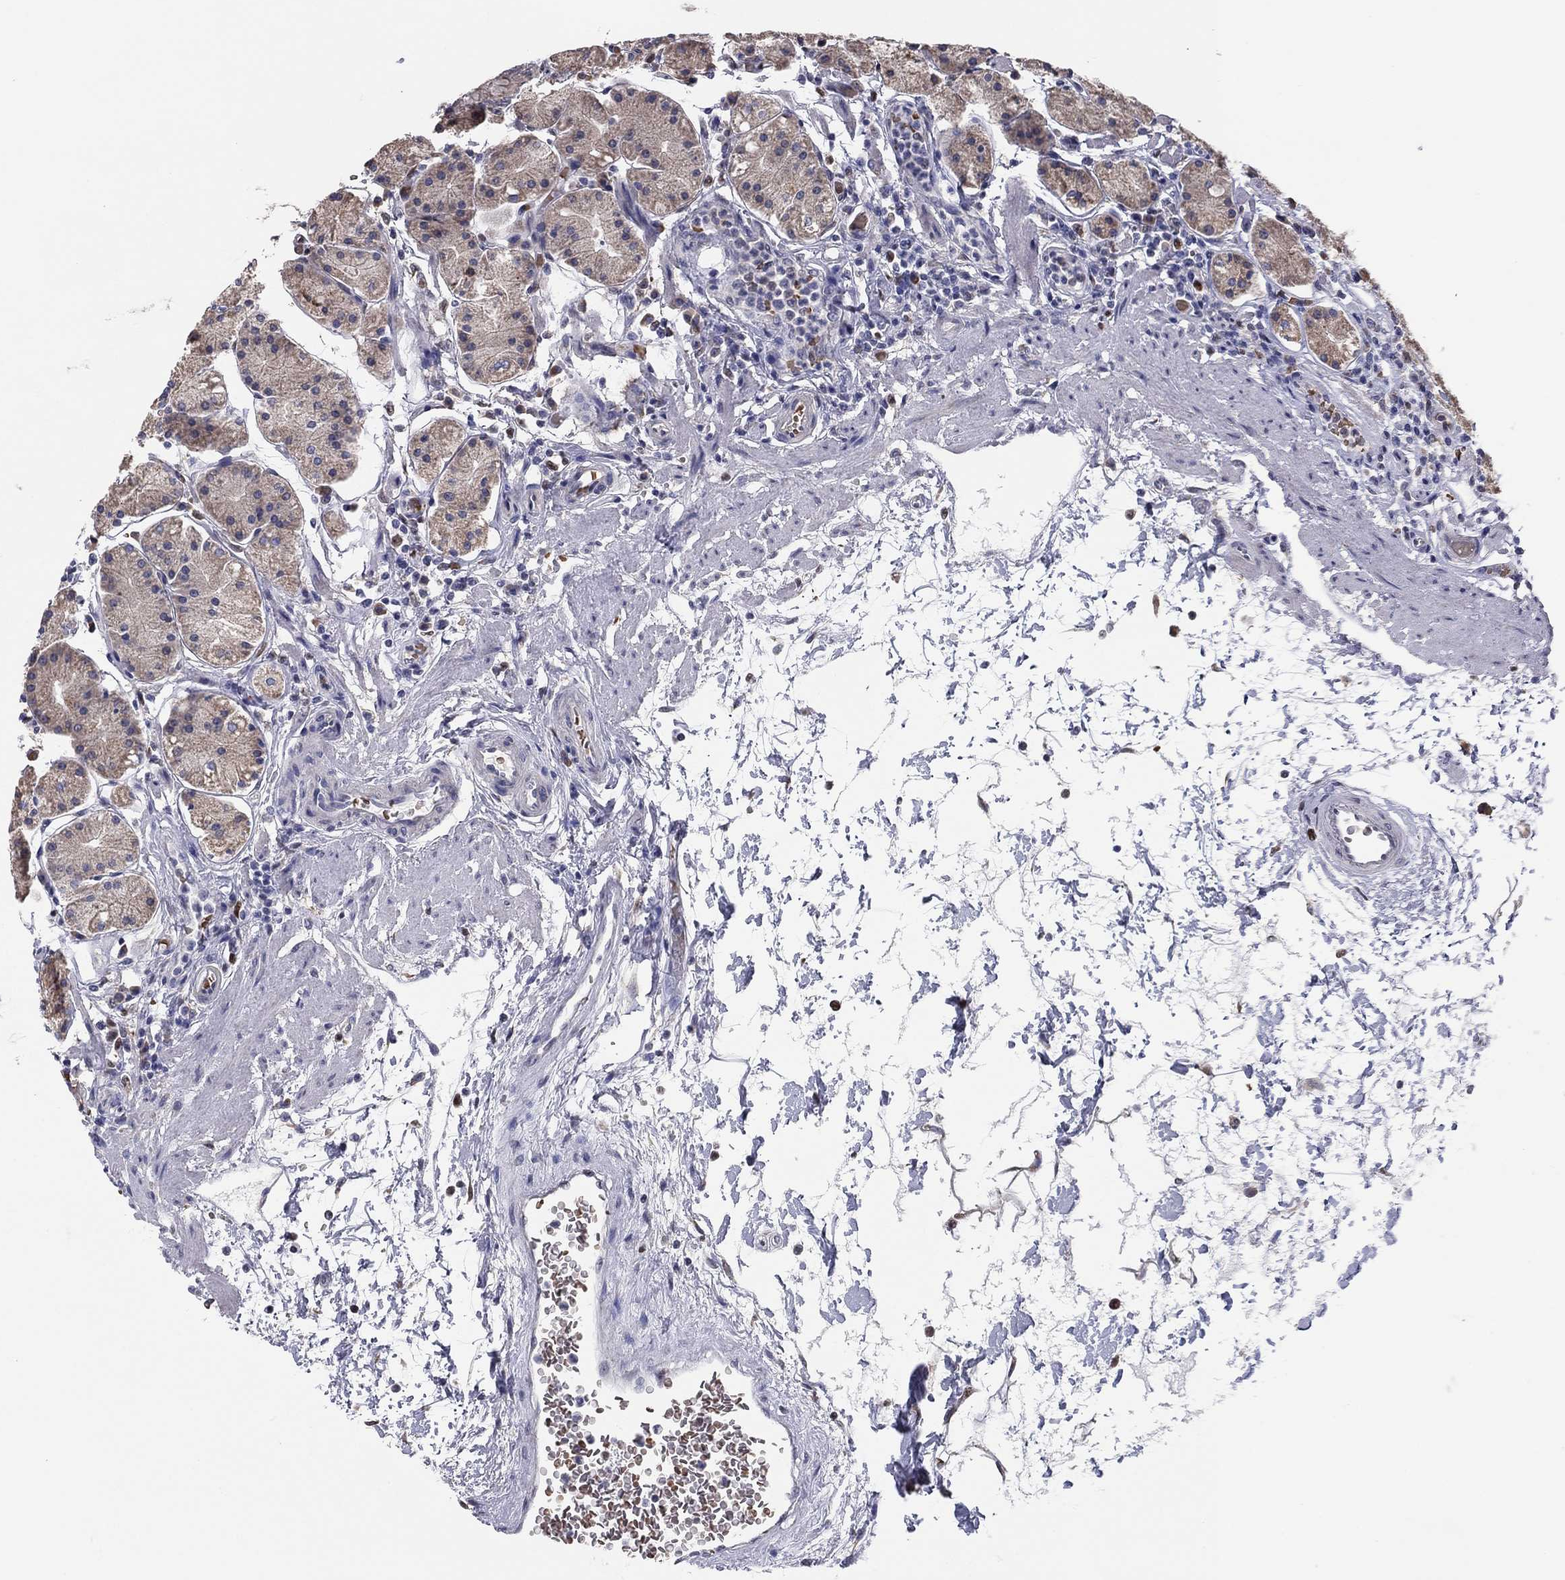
{"staining": {"intensity": "weak", "quantity": "25%-75%", "location": "cytoplasmic/membranous"}, "tissue": "stomach", "cell_type": "Glandular cells", "image_type": "normal", "snomed": [{"axis": "morphology", "description": "Normal tissue, NOS"}, {"axis": "topography", "description": "Stomach"}], "caption": "Brown immunohistochemical staining in unremarkable stomach demonstrates weak cytoplasmic/membranous positivity in approximately 25%-75% of glandular cells.", "gene": "HSPB2", "patient": {"sex": "male", "age": 54}}